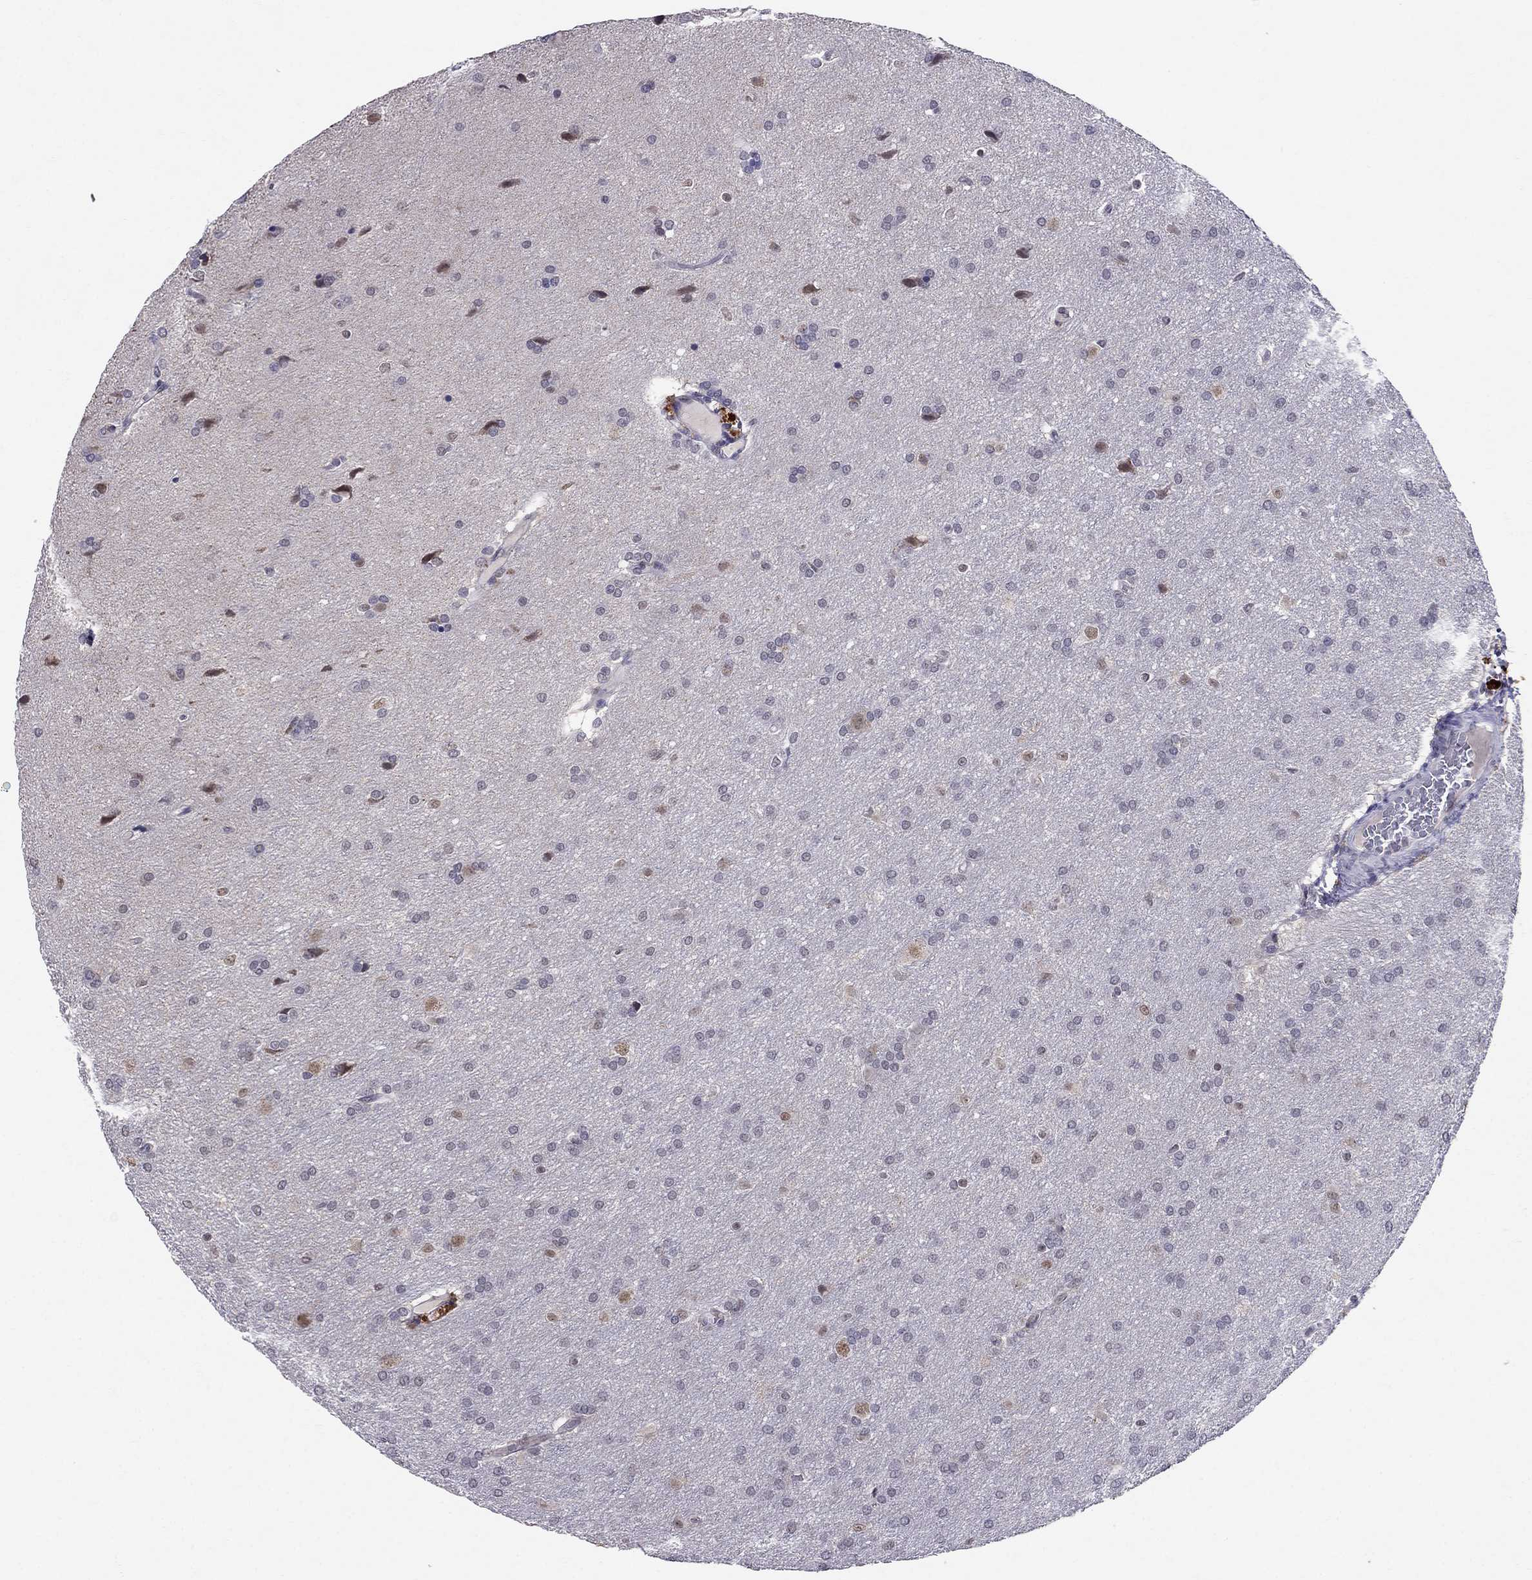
{"staining": {"intensity": "negative", "quantity": "none", "location": "none"}, "tissue": "glioma", "cell_type": "Tumor cells", "image_type": "cancer", "snomed": [{"axis": "morphology", "description": "Glioma, malignant, Low grade"}, {"axis": "topography", "description": "Brain"}], "caption": "Human low-grade glioma (malignant) stained for a protein using immunohistochemistry (IHC) displays no positivity in tumor cells.", "gene": "MYO3B", "patient": {"sex": "female", "age": 32}}